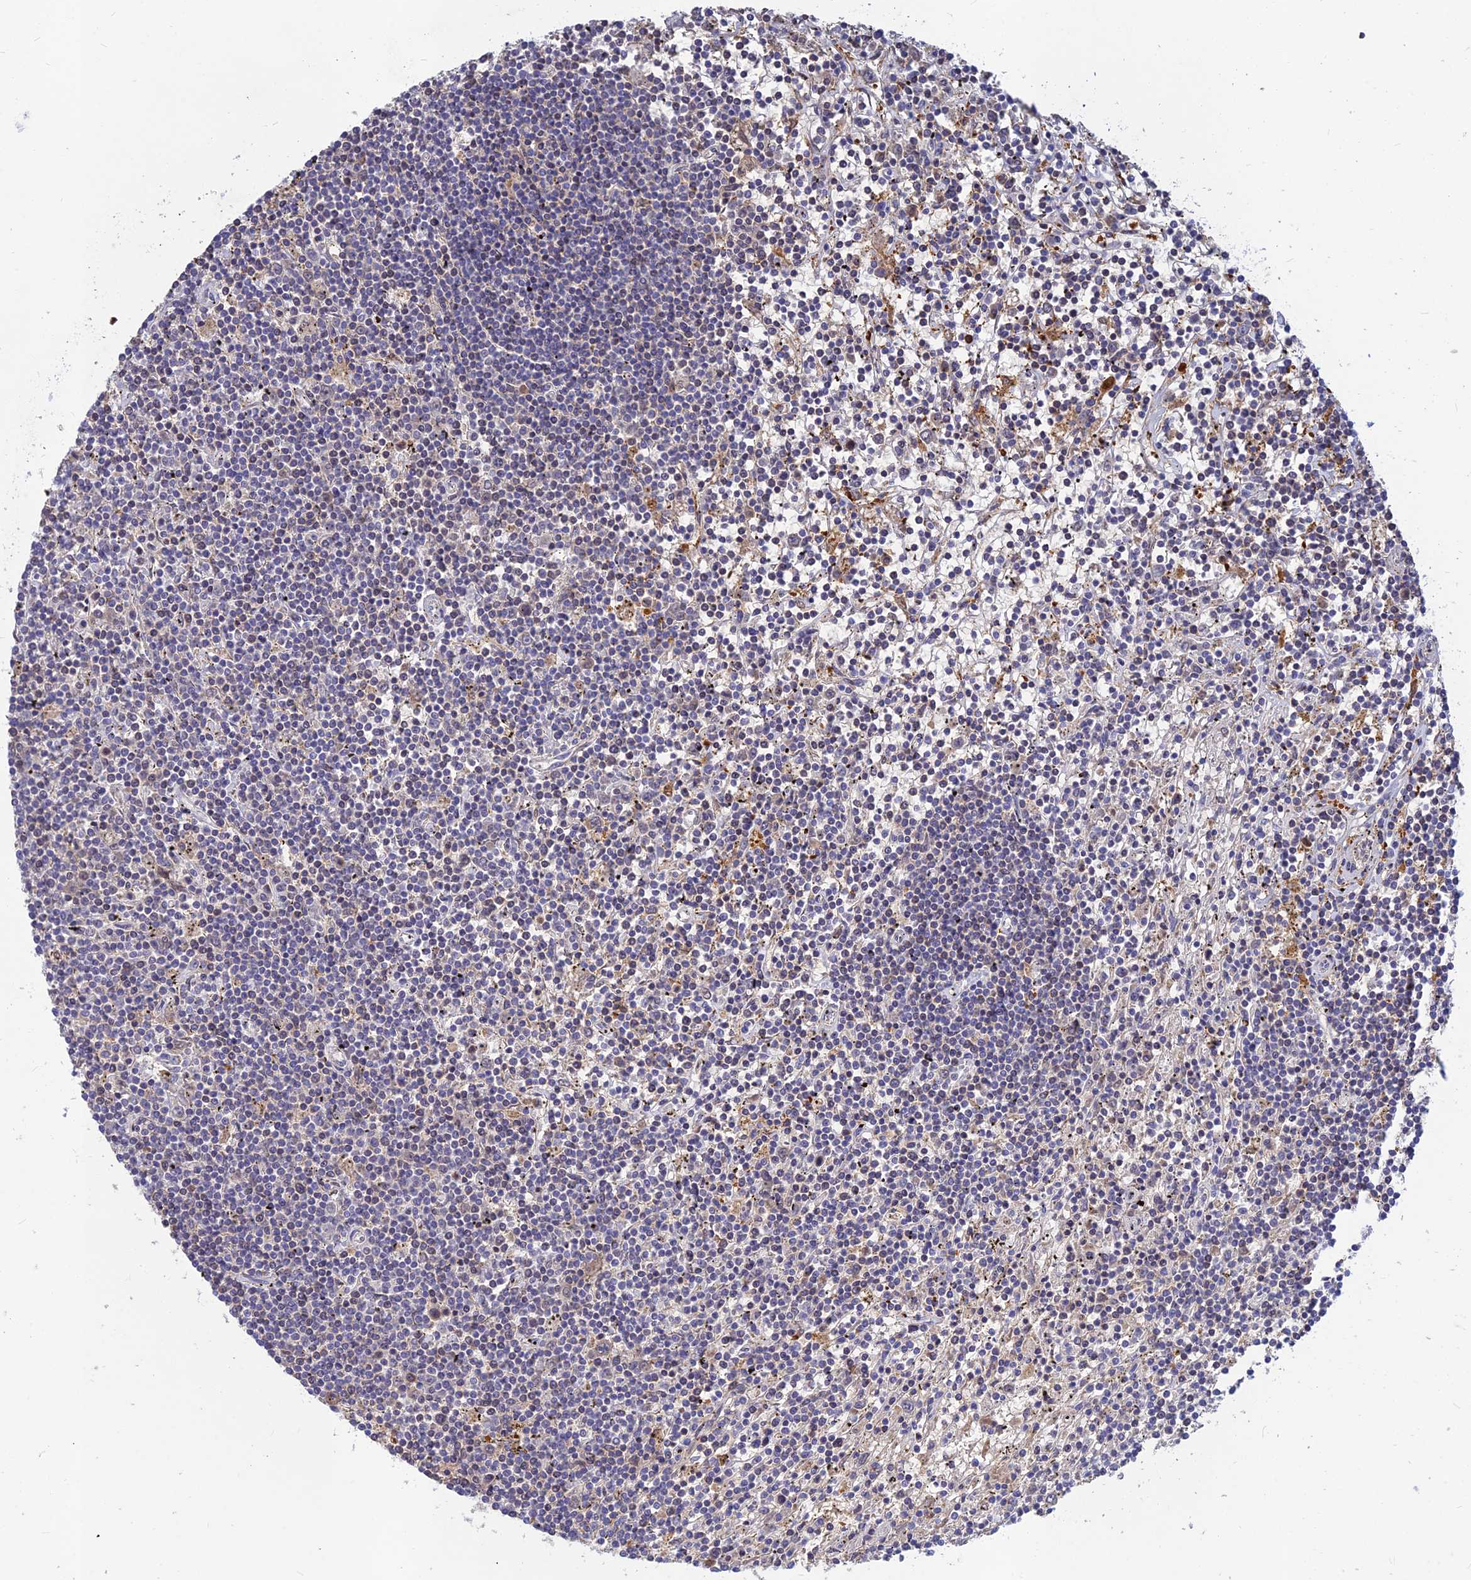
{"staining": {"intensity": "negative", "quantity": "none", "location": "none"}, "tissue": "lymphoma", "cell_type": "Tumor cells", "image_type": "cancer", "snomed": [{"axis": "morphology", "description": "Malignant lymphoma, non-Hodgkin's type, Low grade"}, {"axis": "topography", "description": "Spleen"}], "caption": "Immunohistochemical staining of lymphoma reveals no significant positivity in tumor cells.", "gene": "CACNA1B", "patient": {"sex": "male", "age": 76}}